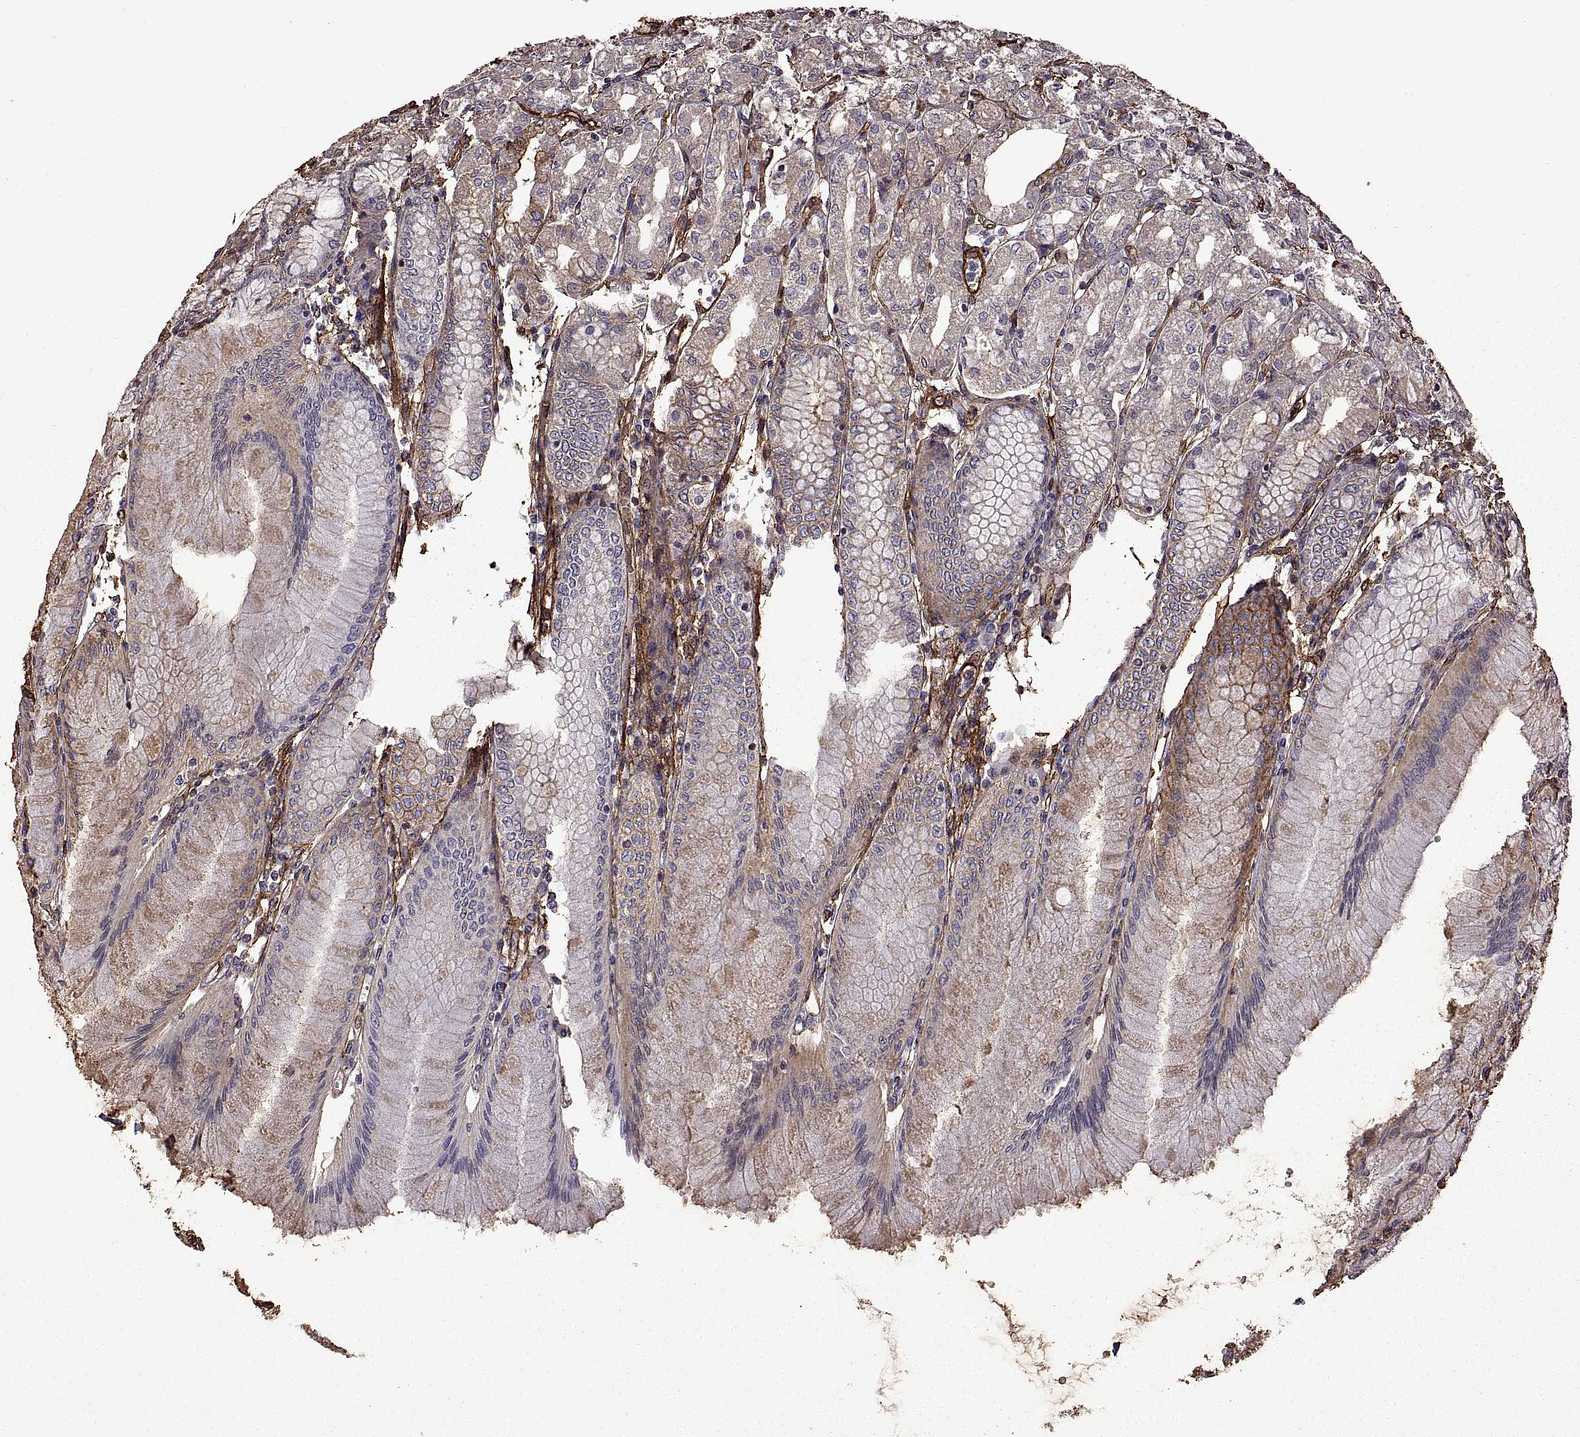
{"staining": {"intensity": "weak", "quantity": "<25%", "location": "cytoplasmic/membranous"}, "tissue": "stomach", "cell_type": "Glandular cells", "image_type": "normal", "snomed": [{"axis": "morphology", "description": "Normal tissue, NOS"}, {"axis": "topography", "description": "Skeletal muscle"}, {"axis": "topography", "description": "Stomach"}], "caption": "This is an IHC micrograph of benign human stomach. There is no positivity in glandular cells.", "gene": "S100A10", "patient": {"sex": "female", "age": 57}}